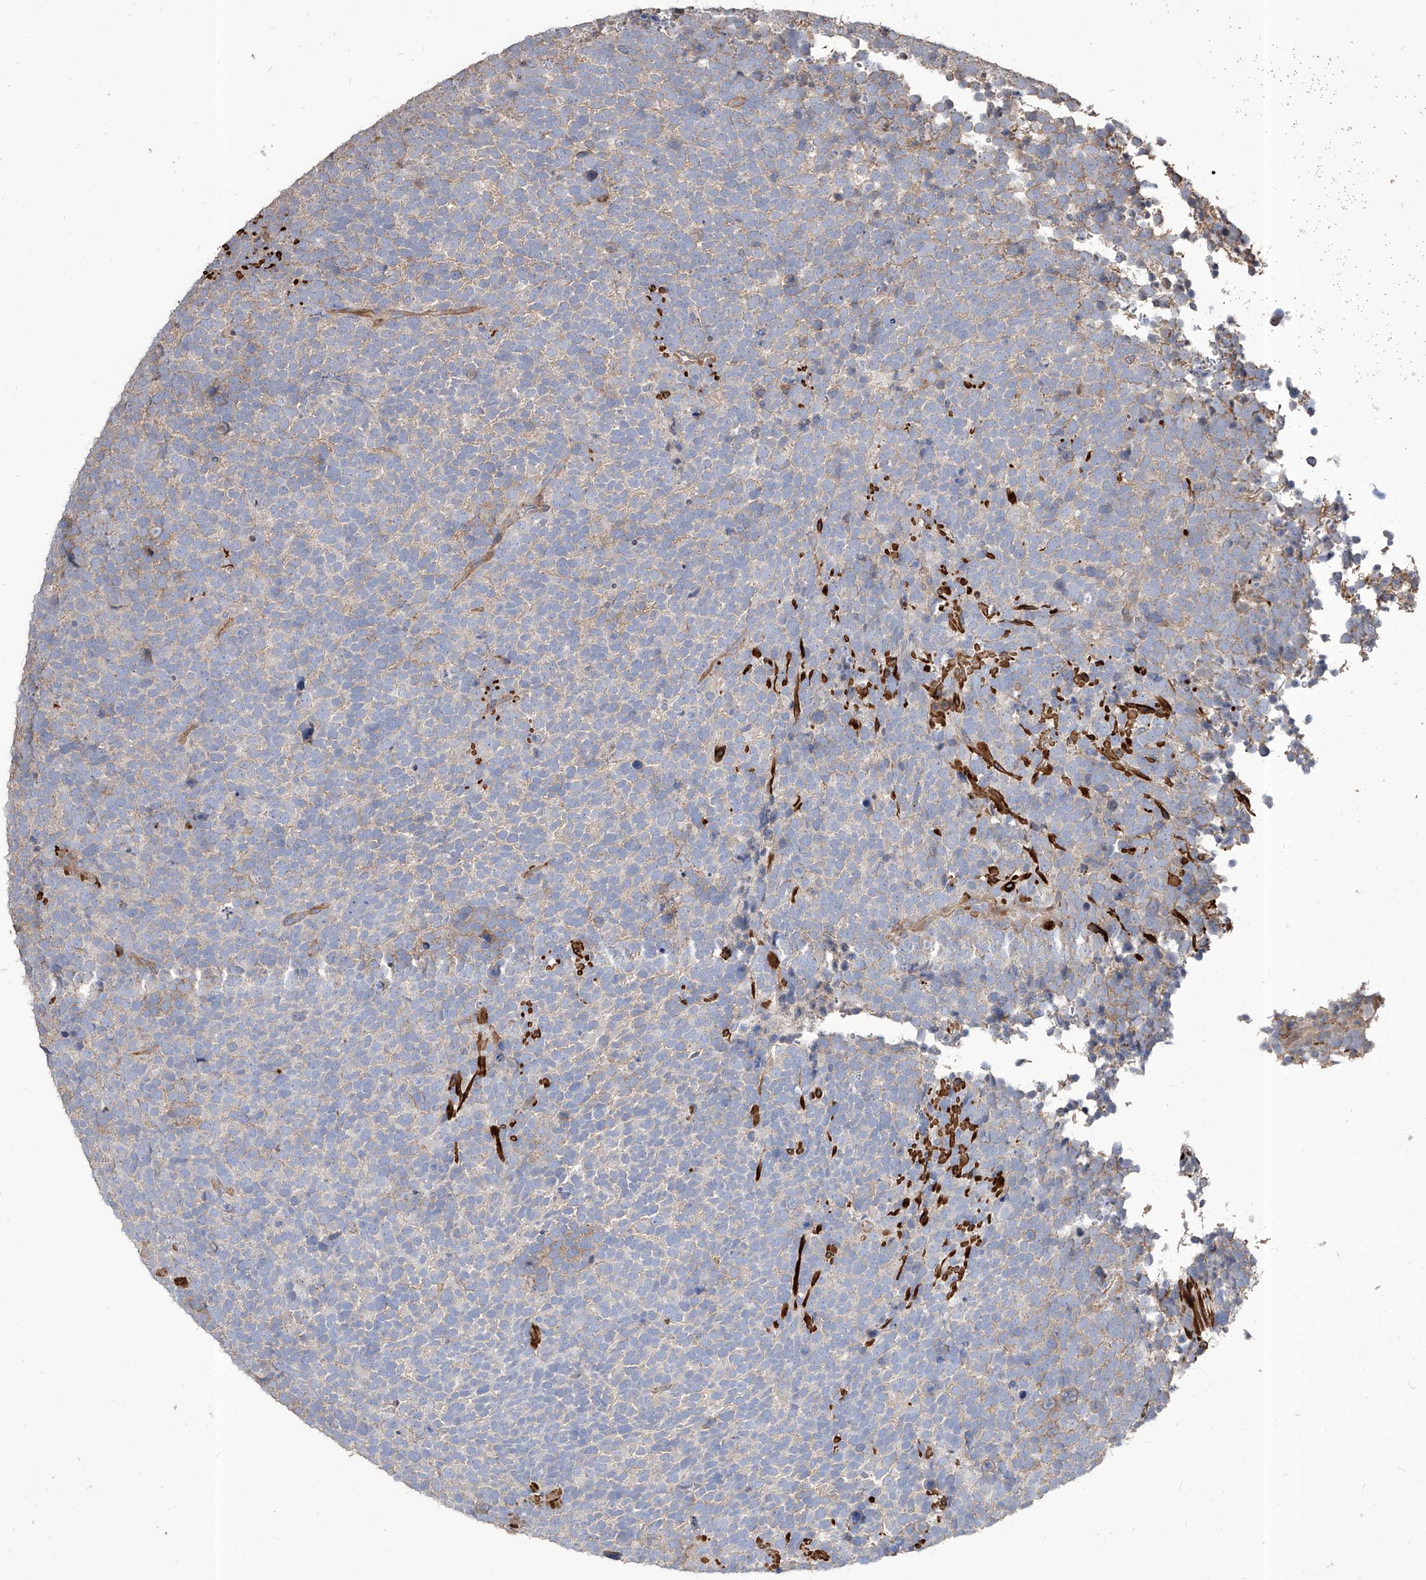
{"staining": {"intensity": "weak", "quantity": "<25%", "location": "cytoplasmic/membranous"}, "tissue": "urothelial cancer", "cell_type": "Tumor cells", "image_type": "cancer", "snomed": [{"axis": "morphology", "description": "Urothelial carcinoma, High grade"}, {"axis": "topography", "description": "Urinary bladder"}], "caption": "Urothelial cancer stained for a protein using immunohistochemistry demonstrates no positivity tumor cells.", "gene": "FAM83B", "patient": {"sex": "female", "age": 82}}